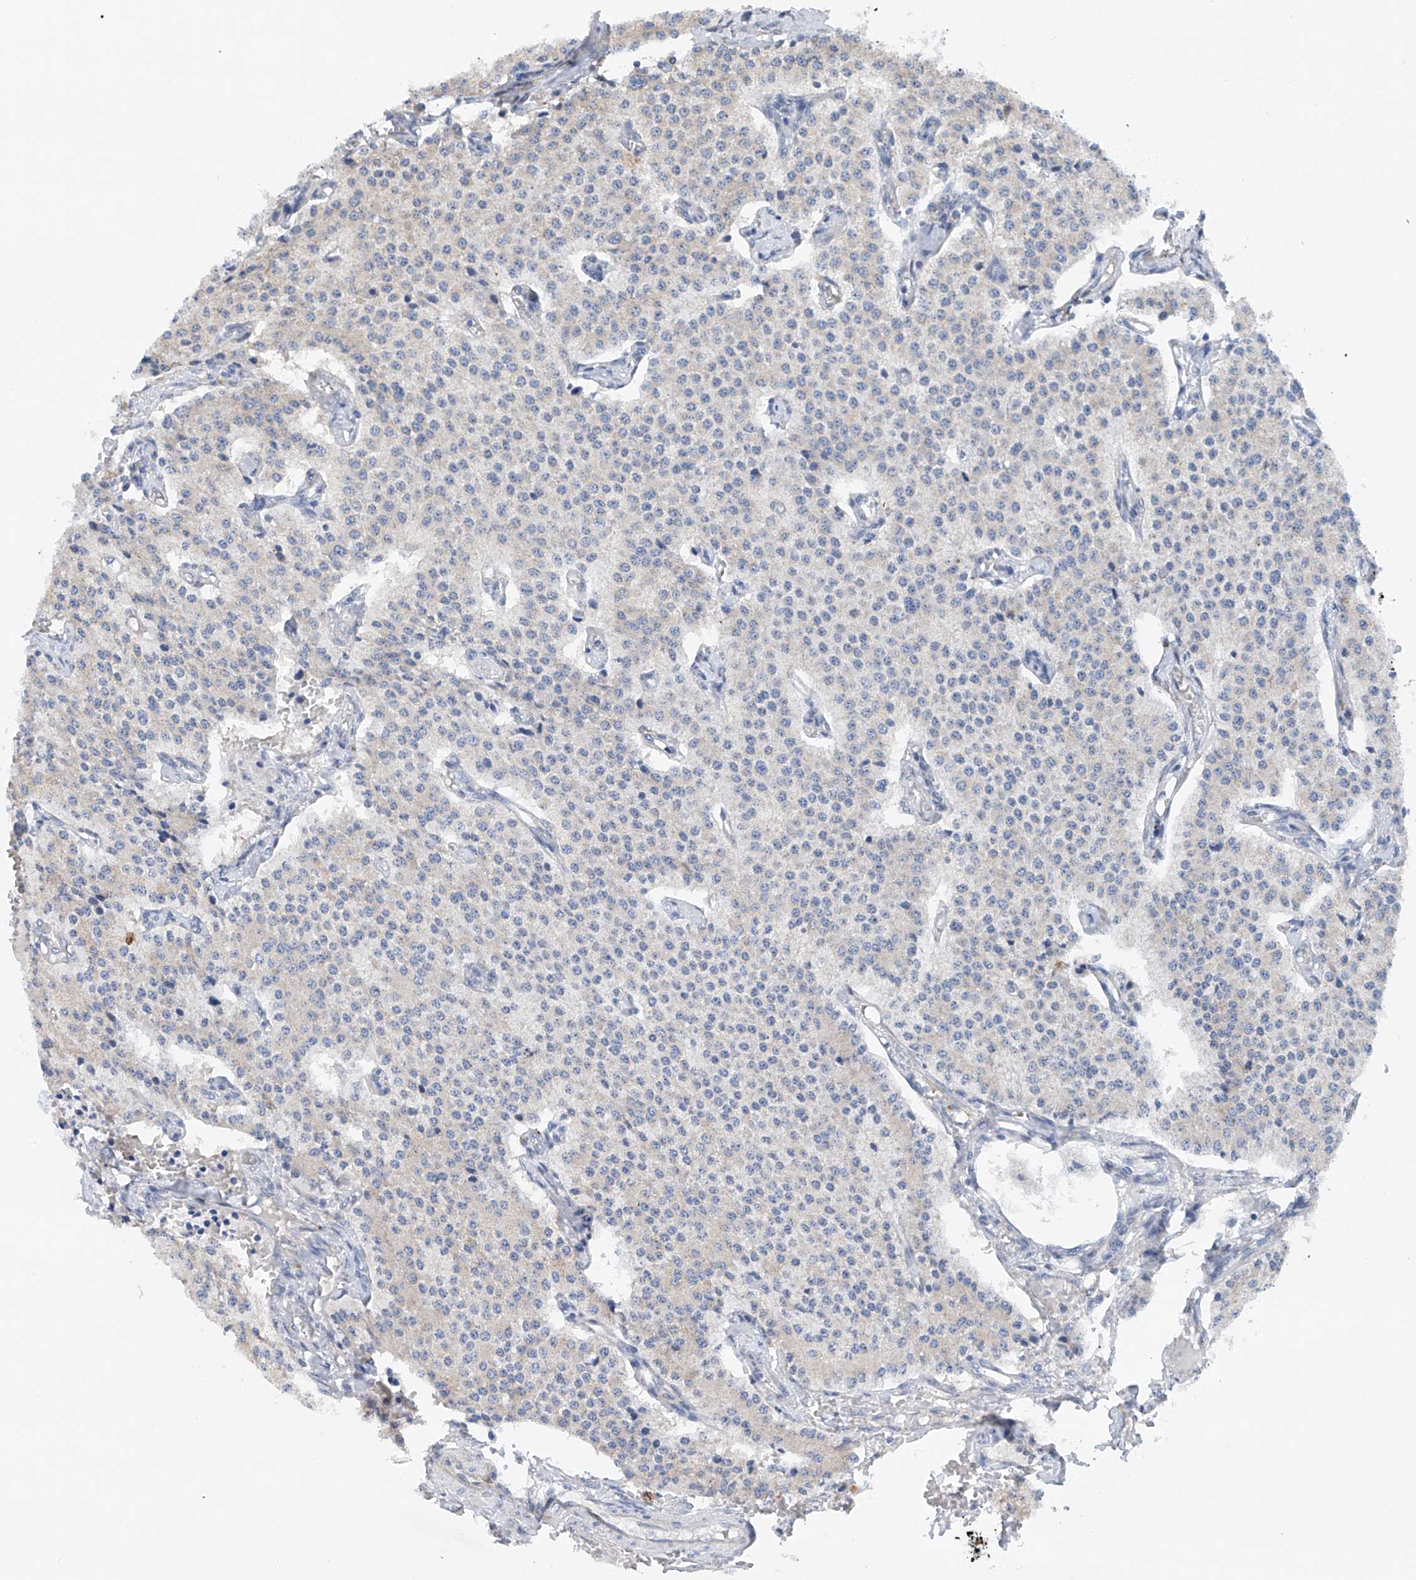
{"staining": {"intensity": "negative", "quantity": "none", "location": "none"}, "tissue": "carcinoid", "cell_type": "Tumor cells", "image_type": "cancer", "snomed": [{"axis": "morphology", "description": "Carcinoid, malignant, NOS"}, {"axis": "topography", "description": "Colon"}], "caption": "Human carcinoid stained for a protein using immunohistochemistry demonstrates no positivity in tumor cells.", "gene": "CEP85L", "patient": {"sex": "female", "age": 52}}